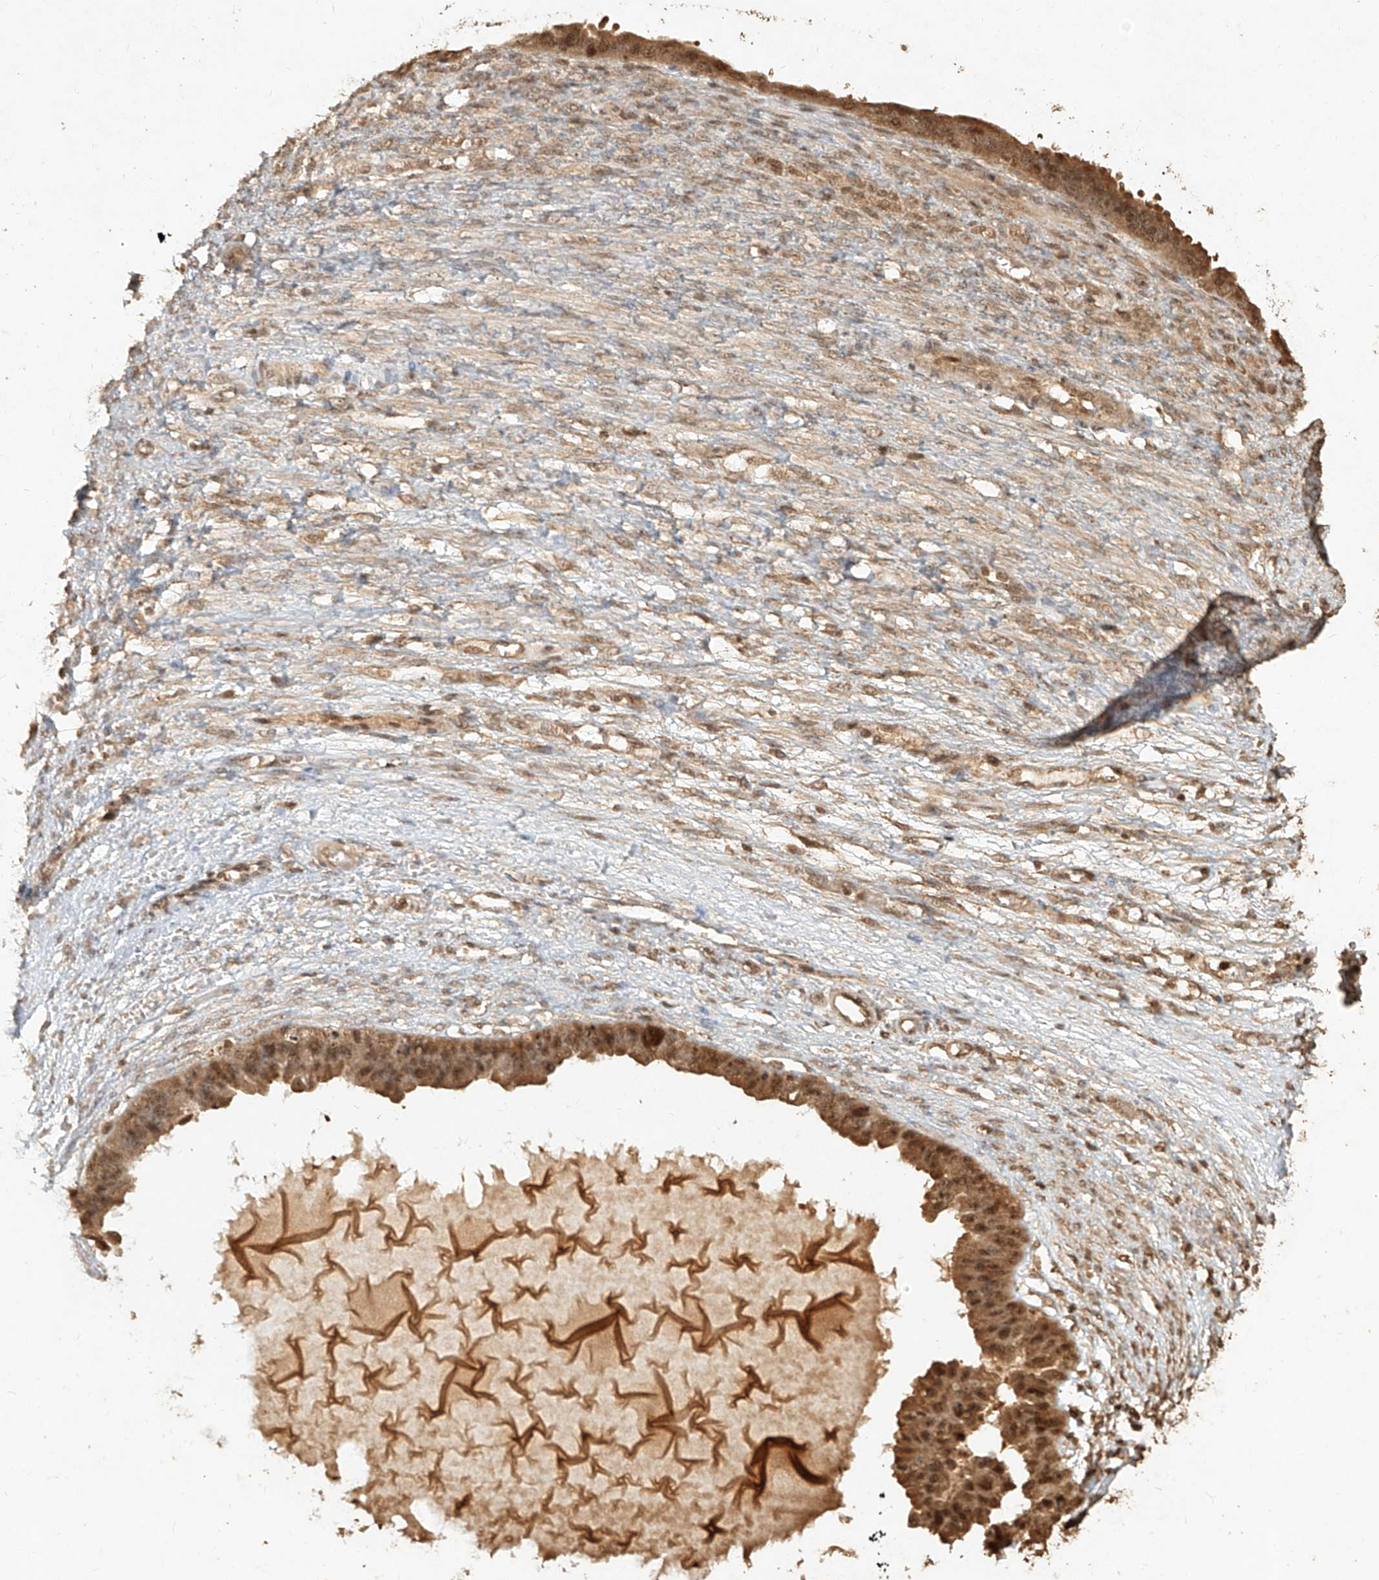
{"staining": {"intensity": "moderate", "quantity": ">75%", "location": "cytoplasmic/membranous,nuclear"}, "tissue": "ovarian cancer", "cell_type": "Tumor cells", "image_type": "cancer", "snomed": [{"axis": "morphology", "description": "Cystadenocarcinoma, serous, NOS"}, {"axis": "topography", "description": "Ovary"}], "caption": "Ovarian cancer (serous cystadenocarcinoma) was stained to show a protein in brown. There is medium levels of moderate cytoplasmic/membranous and nuclear positivity in approximately >75% of tumor cells. Nuclei are stained in blue.", "gene": "UBE2K", "patient": {"sex": "female", "age": 58}}